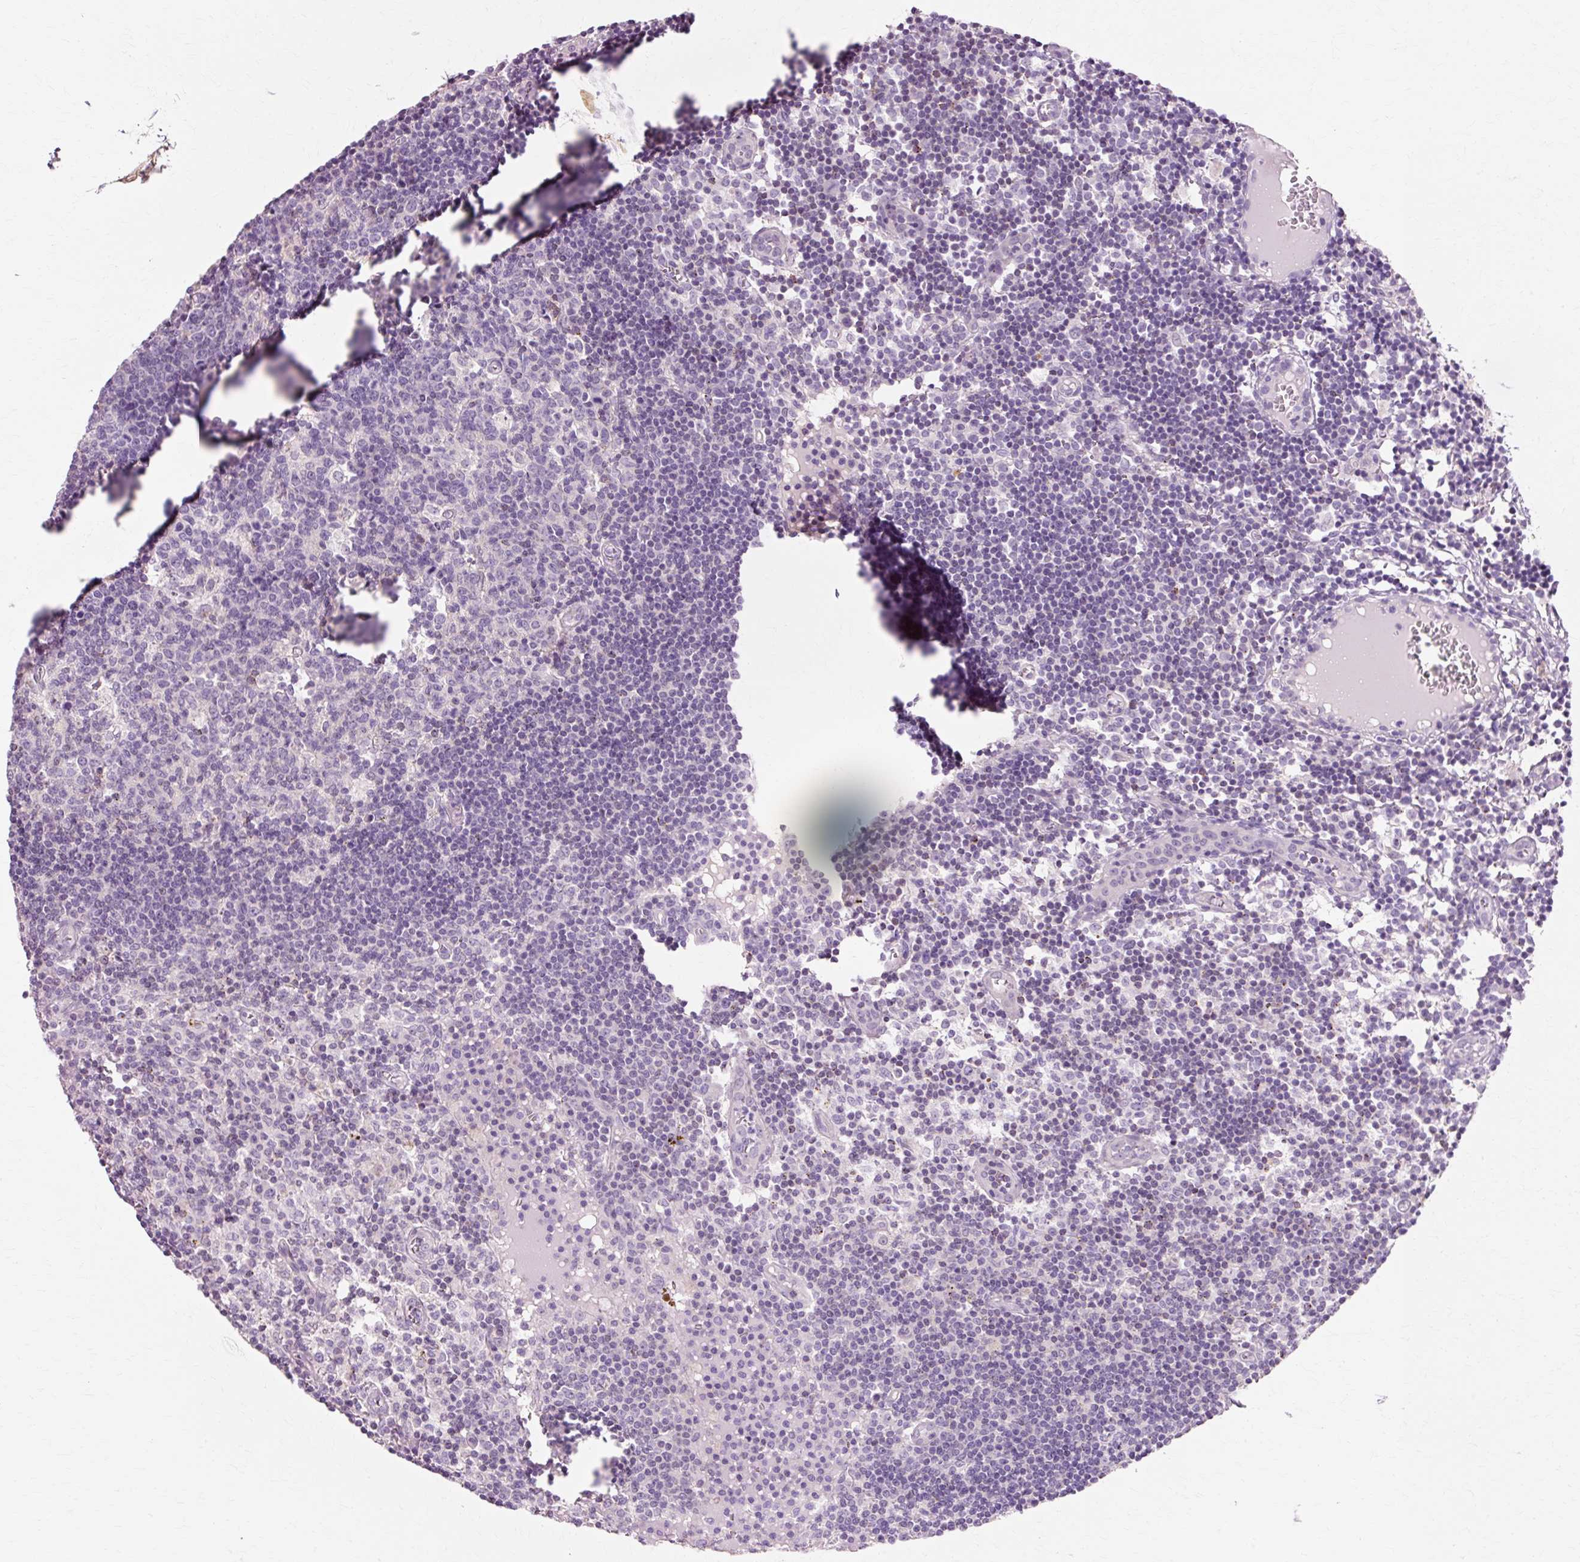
{"staining": {"intensity": "weak", "quantity": "<25%", "location": "nuclear"}, "tissue": "lymph node", "cell_type": "Germinal center cells", "image_type": "normal", "snomed": [{"axis": "morphology", "description": "Normal tissue, NOS"}, {"axis": "topography", "description": "Lymph node"}], "caption": "Protein analysis of benign lymph node exhibits no significant positivity in germinal center cells. (DAB (3,3'-diaminobenzidine) IHC, high magnification).", "gene": "VN1R2", "patient": {"sex": "female", "age": 45}}